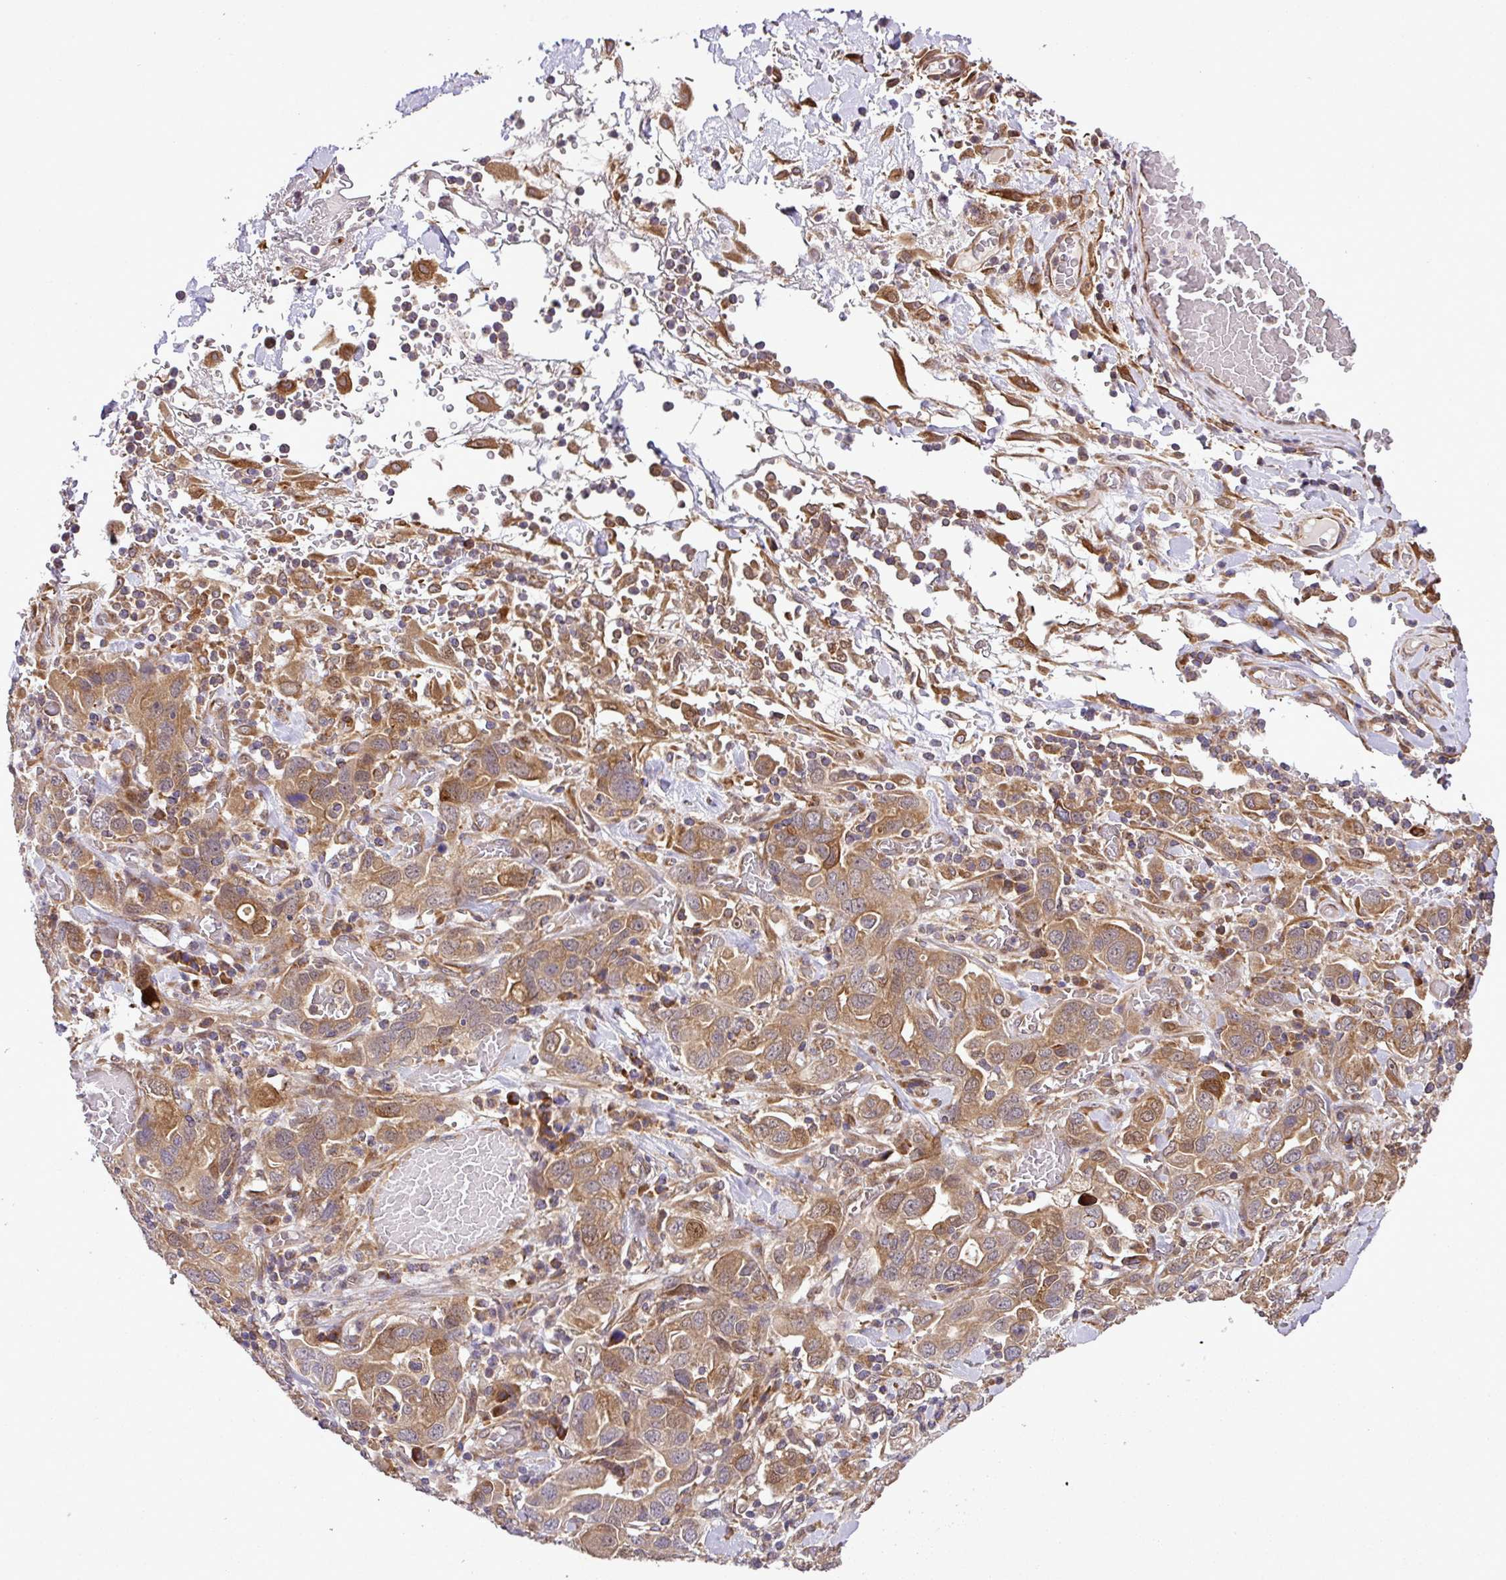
{"staining": {"intensity": "moderate", "quantity": ">75%", "location": "cytoplasmic/membranous"}, "tissue": "stomach cancer", "cell_type": "Tumor cells", "image_type": "cancer", "snomed": [{"axis": "morphology", "description": "Adenocarcinoma, NOS"}, {"axis": "topography", "description": "Stomach, upper"}, {"axis": "topography", "description": "Stomach"}], "caption": "Moderate cytoplasmic/membranous protein staining is seen in approximately >75% of tumor cells in adenocarcinoma (stomach). The staining was performed using DAB to visualize the protein expression in brown, while the nuclei were stained in blue with hematoxylin (Magnification: 20x).", "gene": "DLGAP4", "patient": {"sex": "male", "age": 62}}